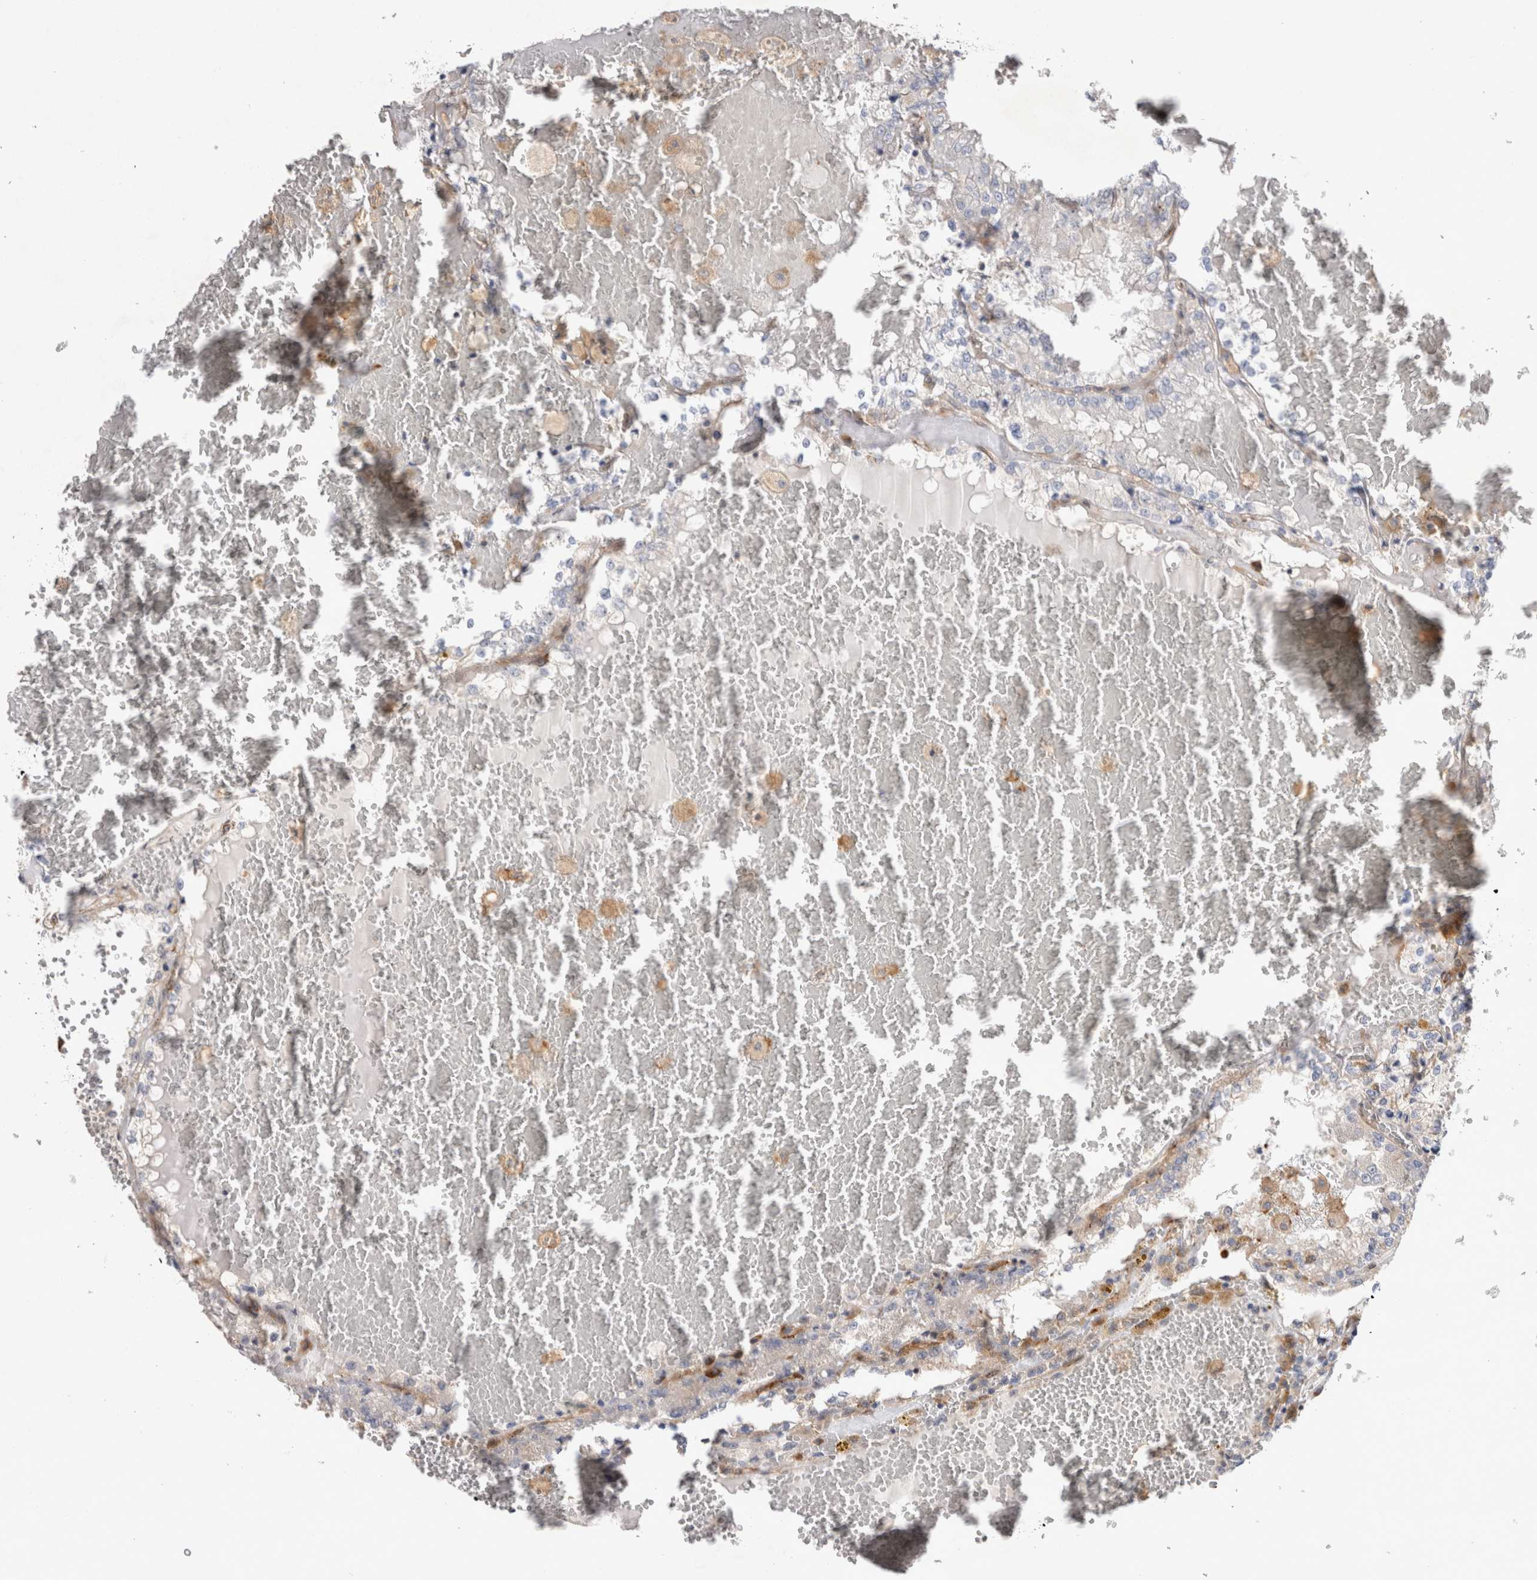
{"staining": {"intensity": "negative", "quantity": "none", "location": "none"}, "tissue": "renal cancer", "cell_type": "Tumor cells", "image_type": "cancer", "snomed": [{"axis": "morphology", "description": "Adenocarcinoma, NOS"}, {"axis": "topography", "description": "Kidney"}], "caption": "This is an IHC image of human adenocarcinoma (renal). There is no expression in tumor cells.", "gene": "BNIP2", "patient": {"sex": "female", "age": 56}}